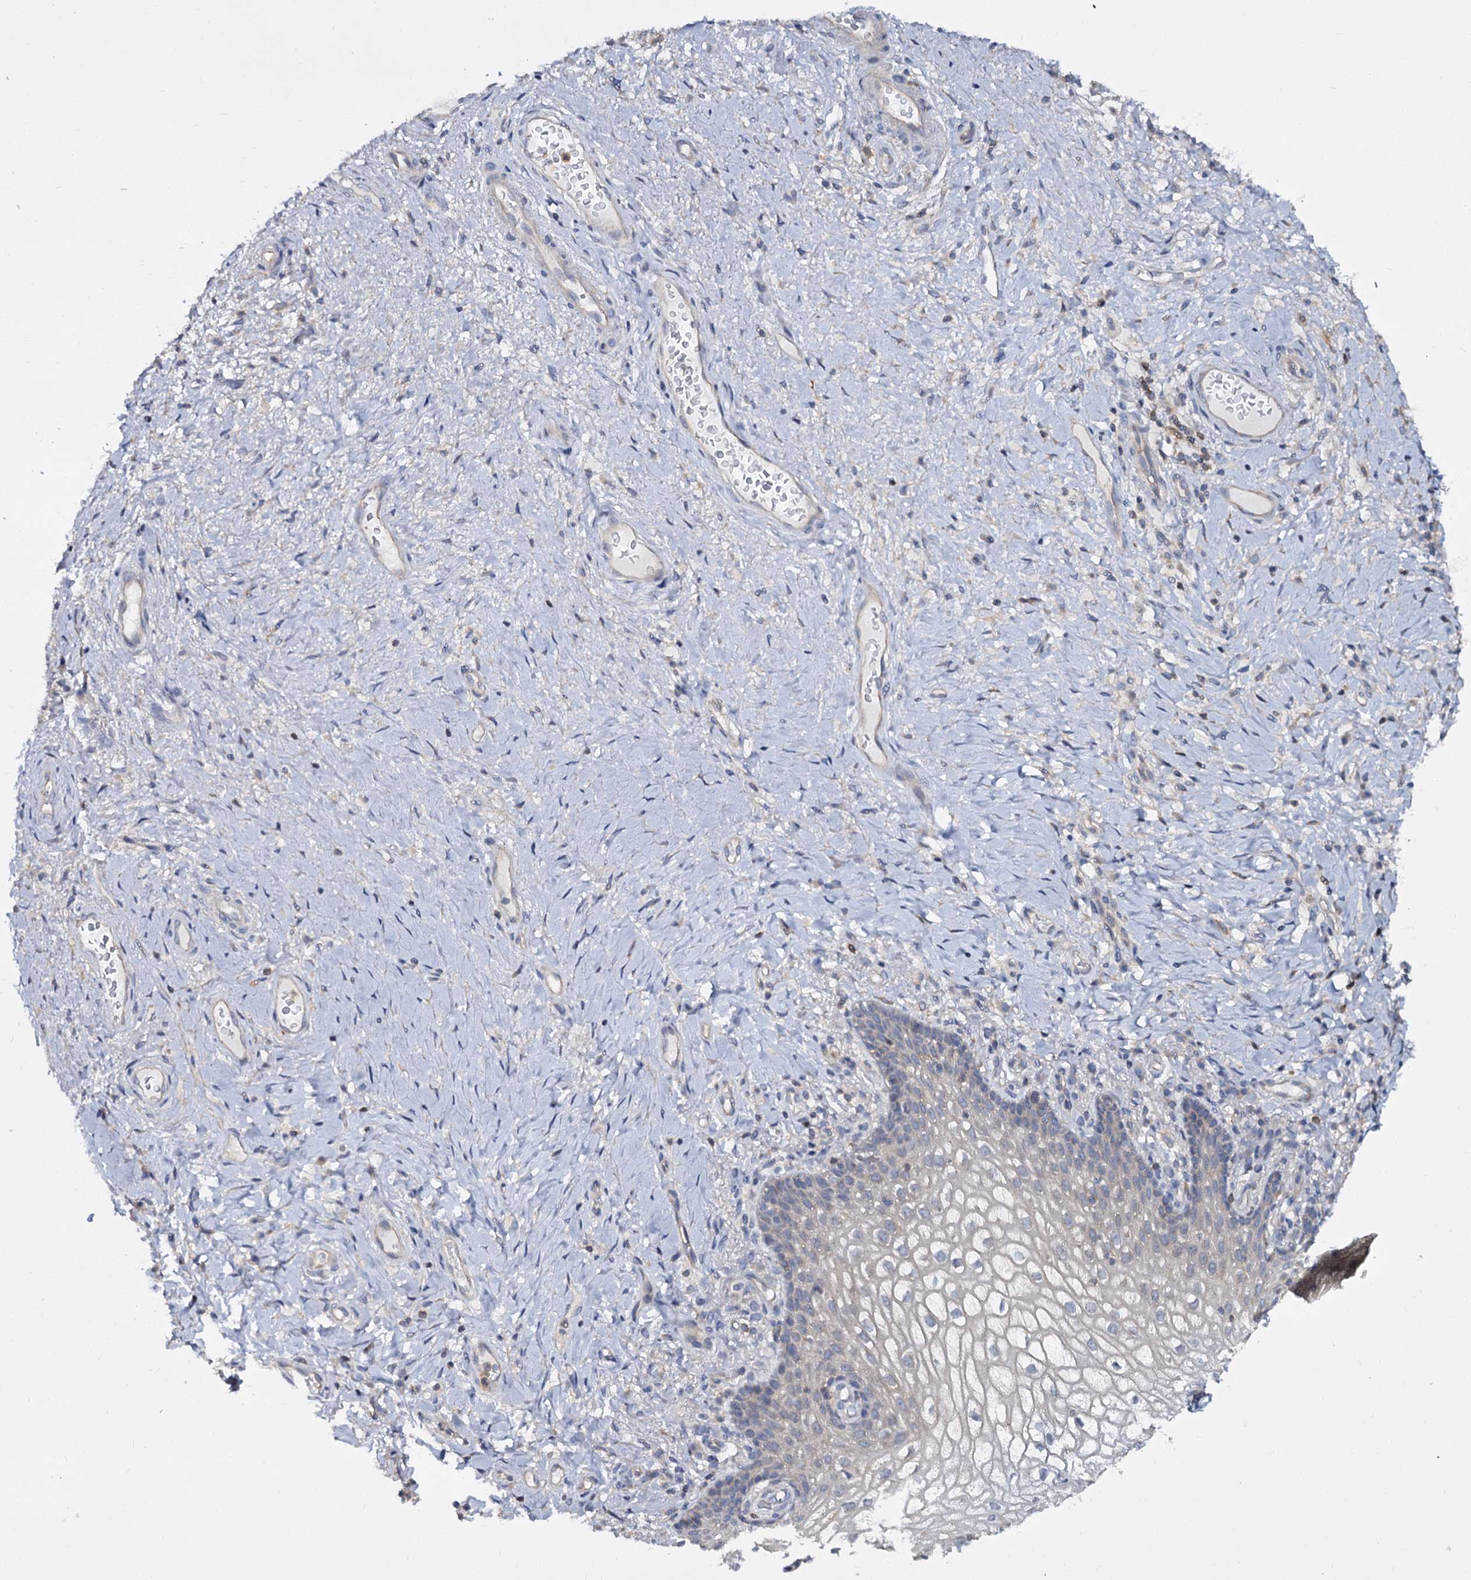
{"staining": {"intensity": "negative", "quantity": "none", "location": "none"}, "tissue": "vagina", "cell_type": "Squamous epithelial cells", "image_type": "normal", "snomed": [{"axis": "morphology", "description": "Normal tissue, NOS"}, {"axis": "topography", "description": "Vagina"}], "caption": "IHC of unremarkable vagina shows no expression in squamous epithelial cells. (DAB (3,3'-diaminobenzidine) IHC, high magnification).", "gene": "ANKRD13A", "patient": {"sex": "female", "age": 60}}